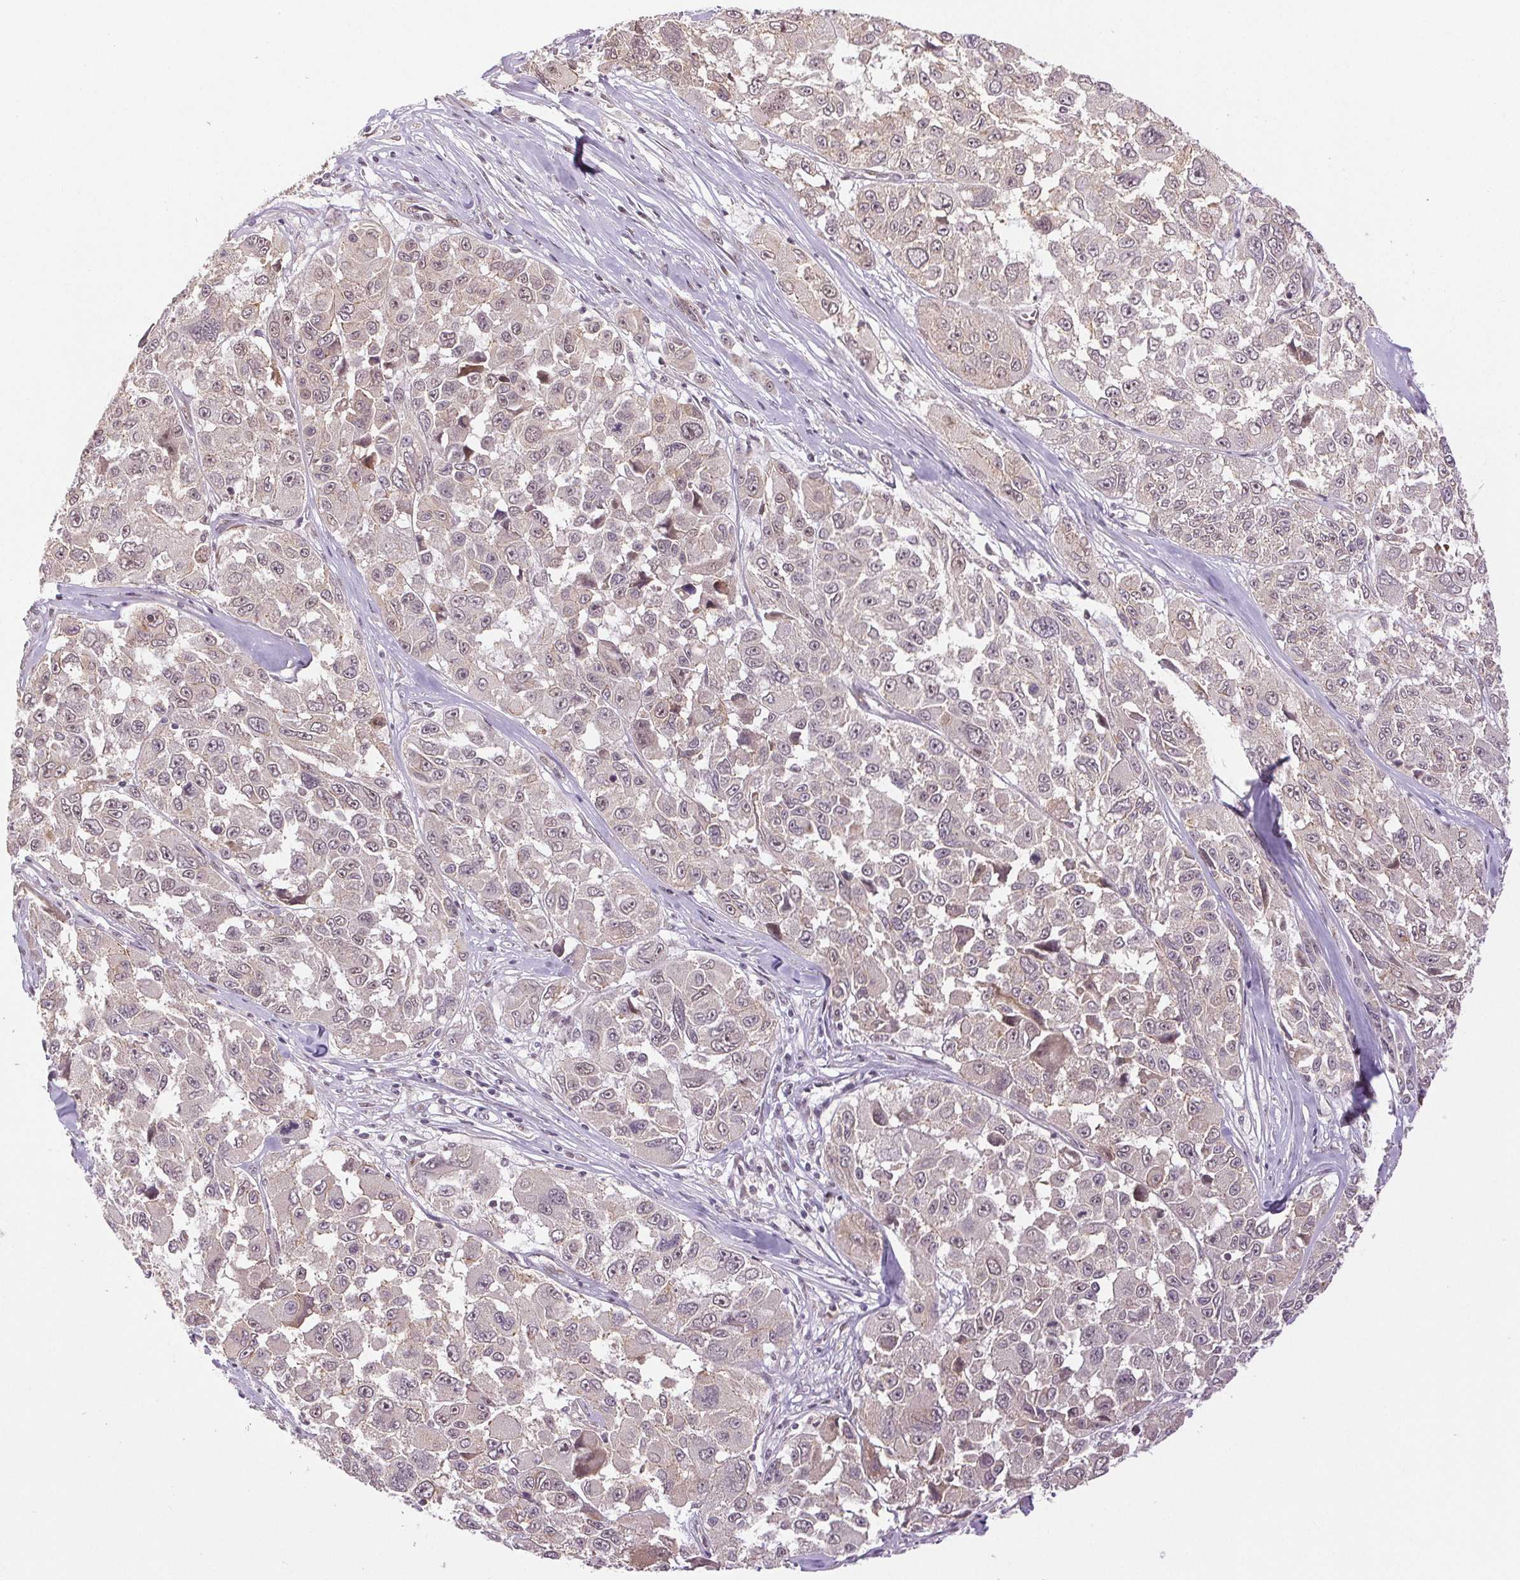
{"staining": {"intensity": "weak", "quantity": "<25%", "location": "nuclear"}, "tissue": "melanoma", "cell_type": "Tumor cells", "image_type": "cancer", "snomed": [{"axis": "morphology", "description": "Malignant melanoma, NOS"}, {"axis": "topography", "description": "Skin"}], "caption": "A micrograph of malignant melanoma stained for a protein shows no brown staining in tumor cells. (Brightfield microscopy of DAB (3,3'-diaminobenzidine) immunohistochemistry at high magnification).", "gene": "GRHL3", "patient": {"sex": "female", "age": 66}}